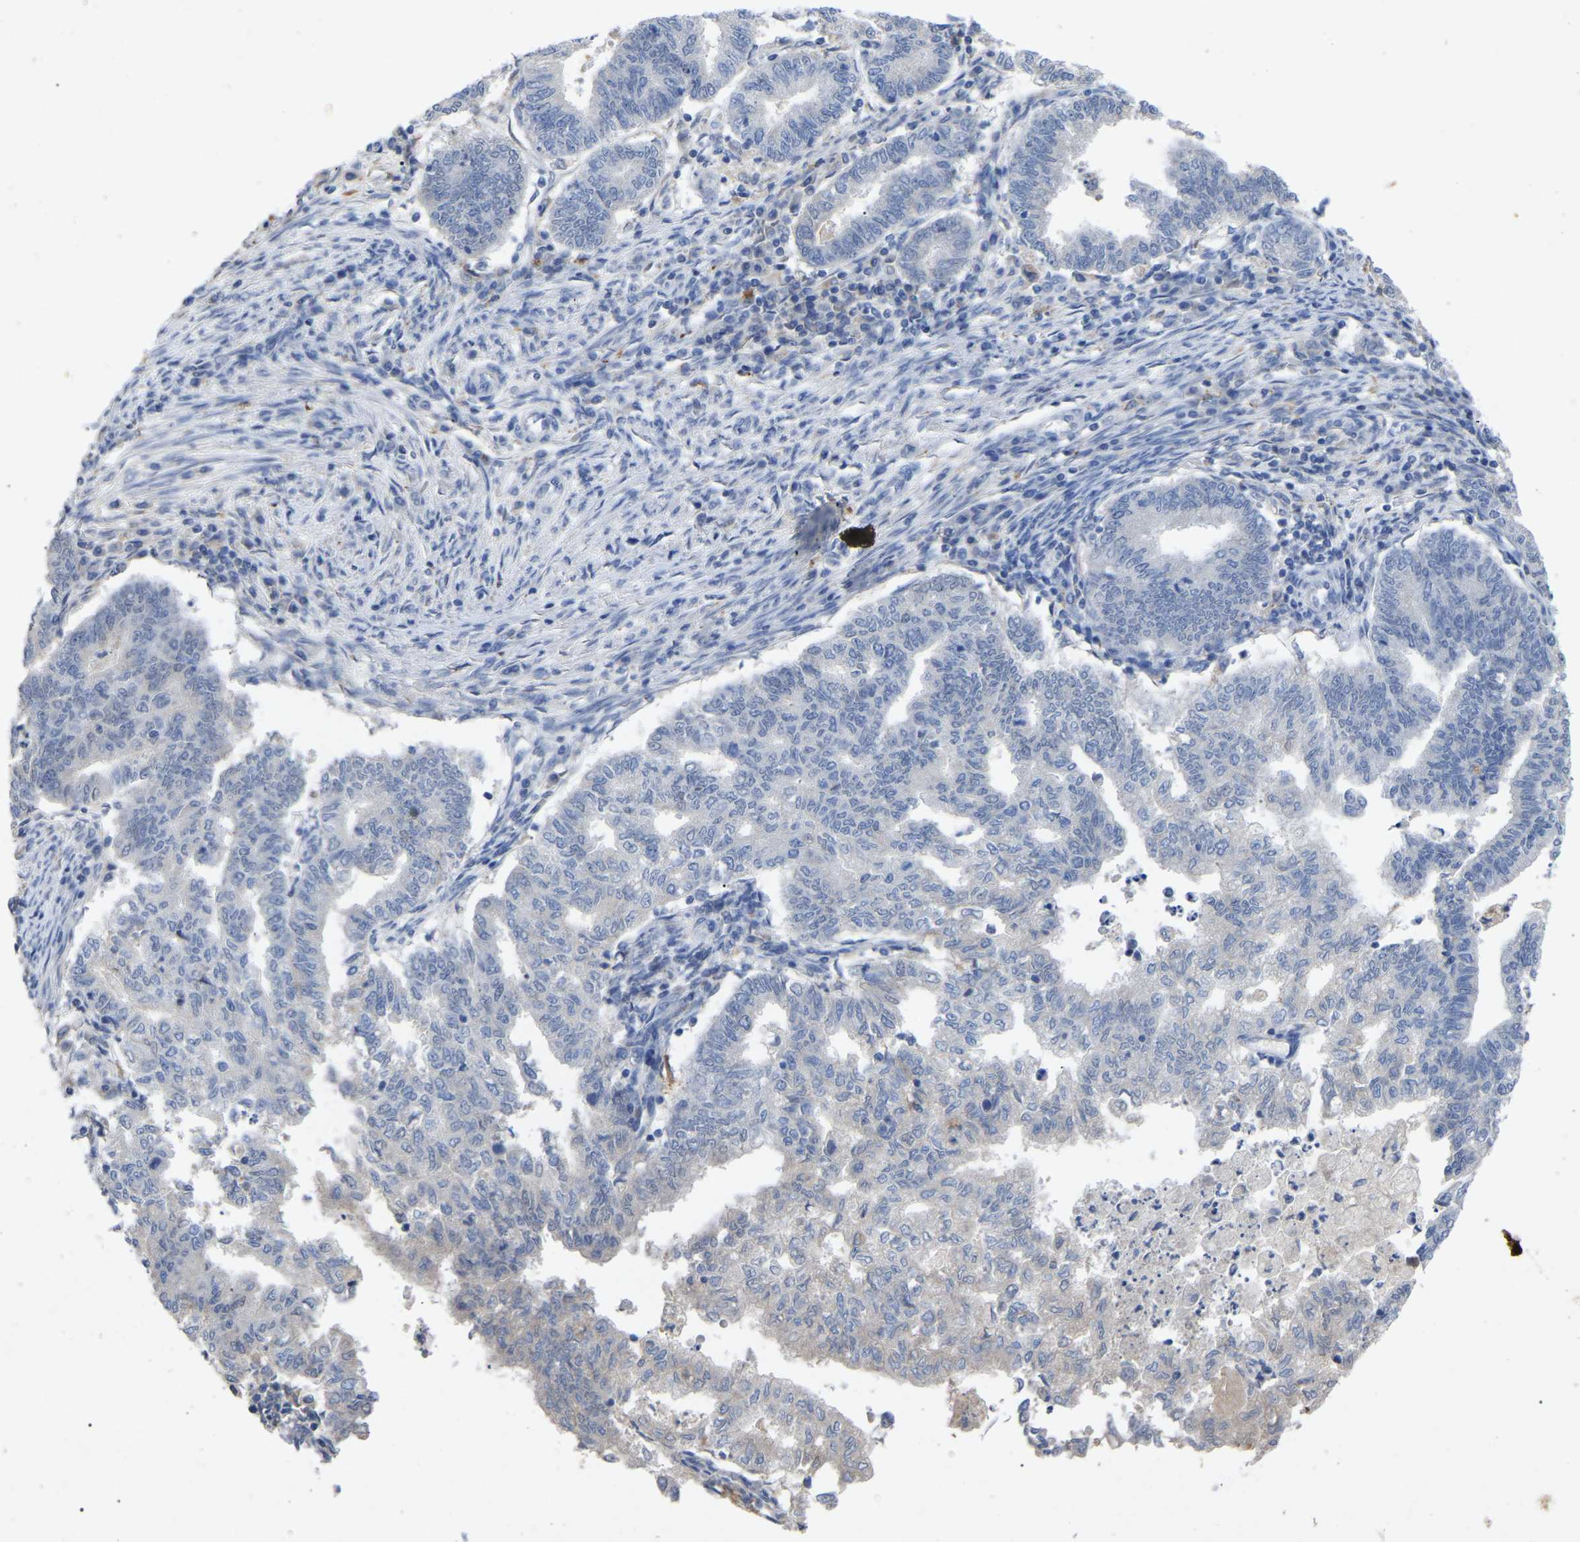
{"staining": {"intensity": "negative", "quantity": "none", "location": "none"}, "tissue": "endometrial cancer", "cell_type": "Tumor cells", "image_type": "cancer", "snomed": [{"axis": "morphology", "description": "Polyp, NOS"}, {"axis": "morphology", "description": "Adenocarcinoma, NOS"}, {"axis": "morphology", "description": "Adenoma, NOS"}, {"axis": "topography", "description": "Endometrium"}], "caption": "Immunohistochemical staining of endometrial polyp reveals no significant expression in tumor cells.", "gene": "SMPD2", "patient": {"sex": "female", "age": 79}}